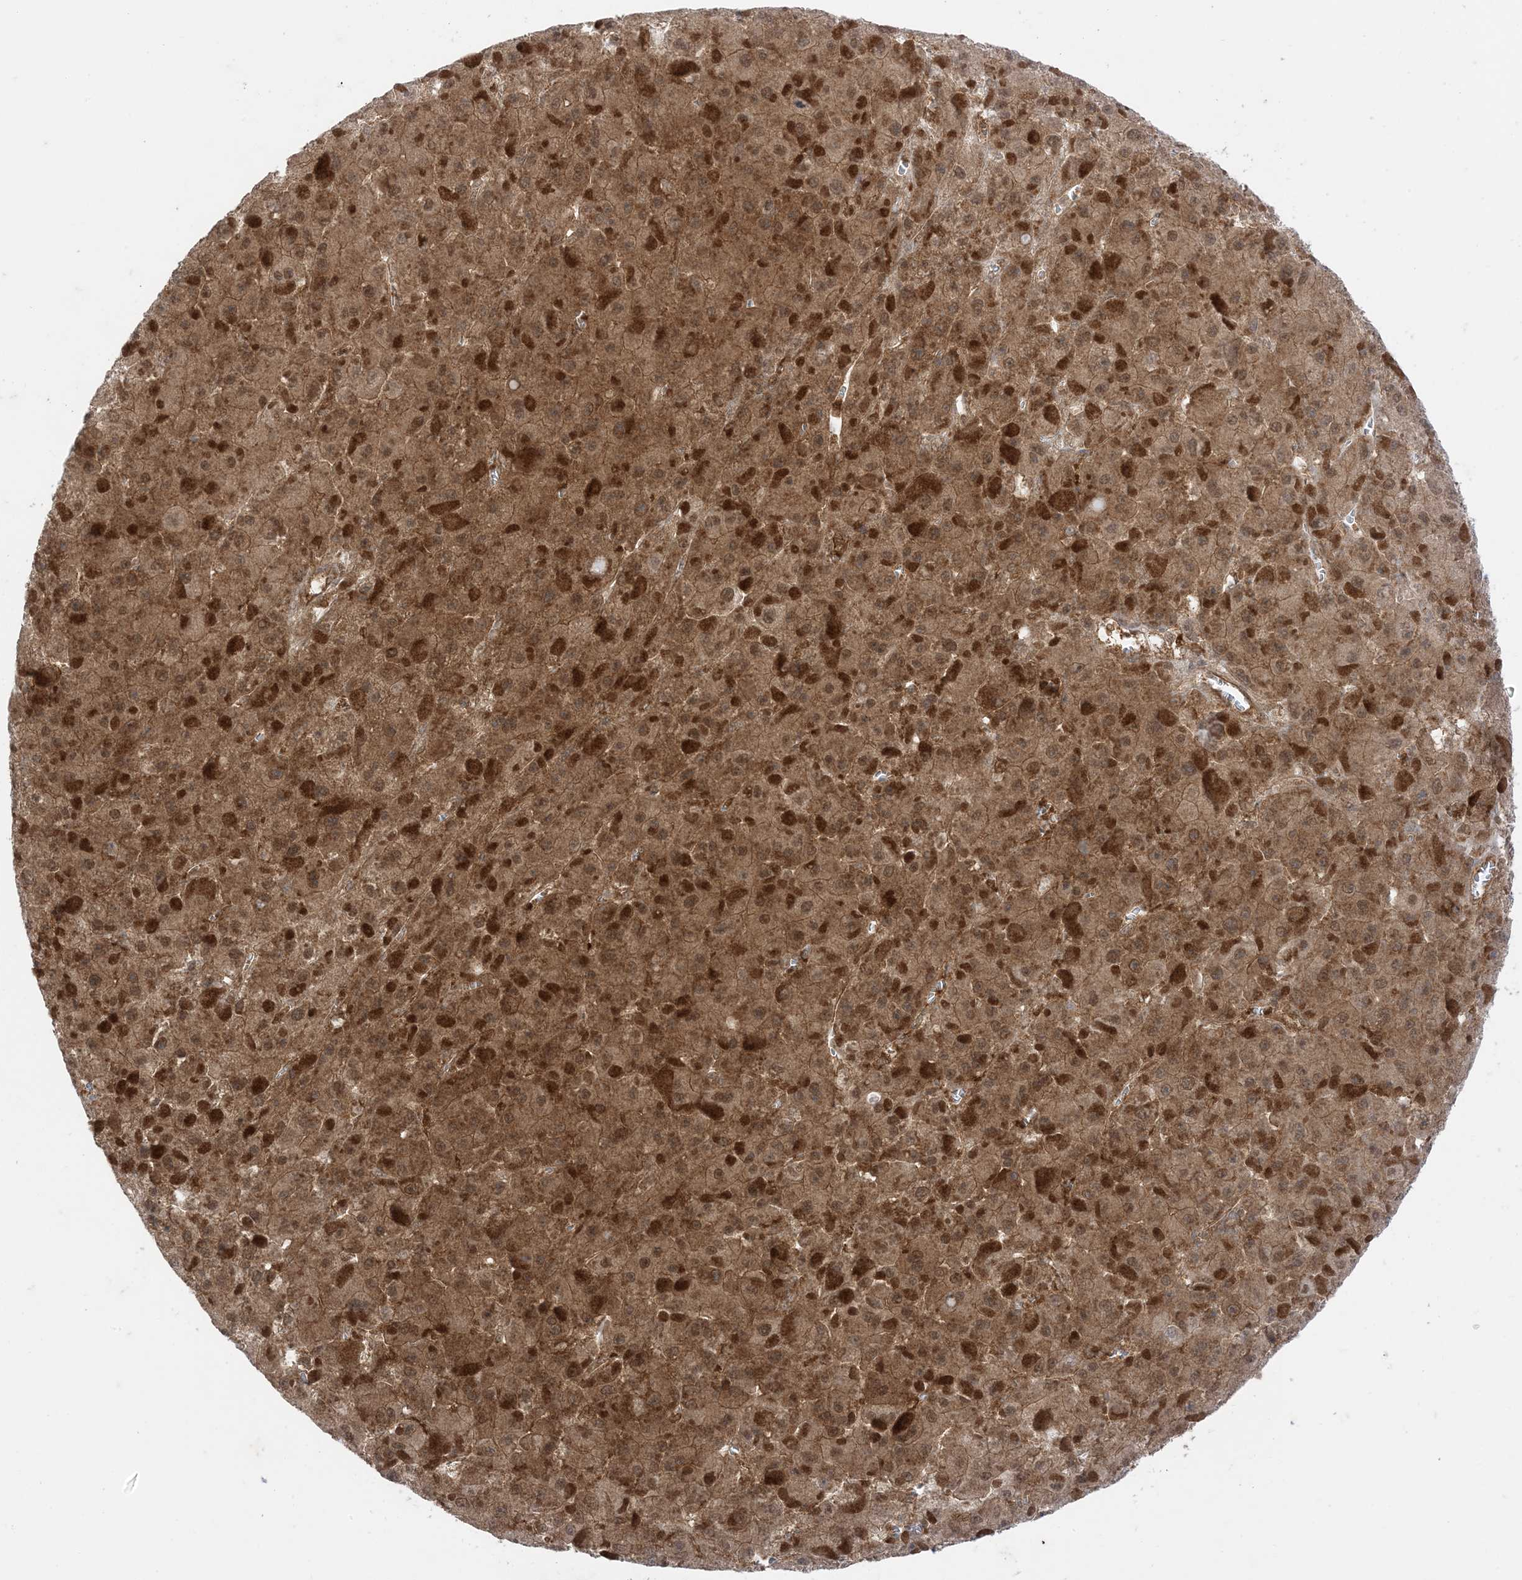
{"staining": {"intensity": "moderate", "quantity": ">75%", "location": "cytoplasmic/membranous"}, "tissue": "liver cancer", "cell_type": "Tumor cells", "image_type": "cancer", "snomed": [{"axis": "morphology", "description": "Carcinoma, Hepatocellular, NOS"}, {"axis": "topography", "description": "Liver"}], "caption": "Tumor cells show medium levels of moderate cytoplasmic/membranous positivity in about >75% of cells in human liver cancer. (DAB IHC with brightfield microscopy, high magnification).", "gene": "PTPA", "patient": {"sex": "female", "age": 73}}